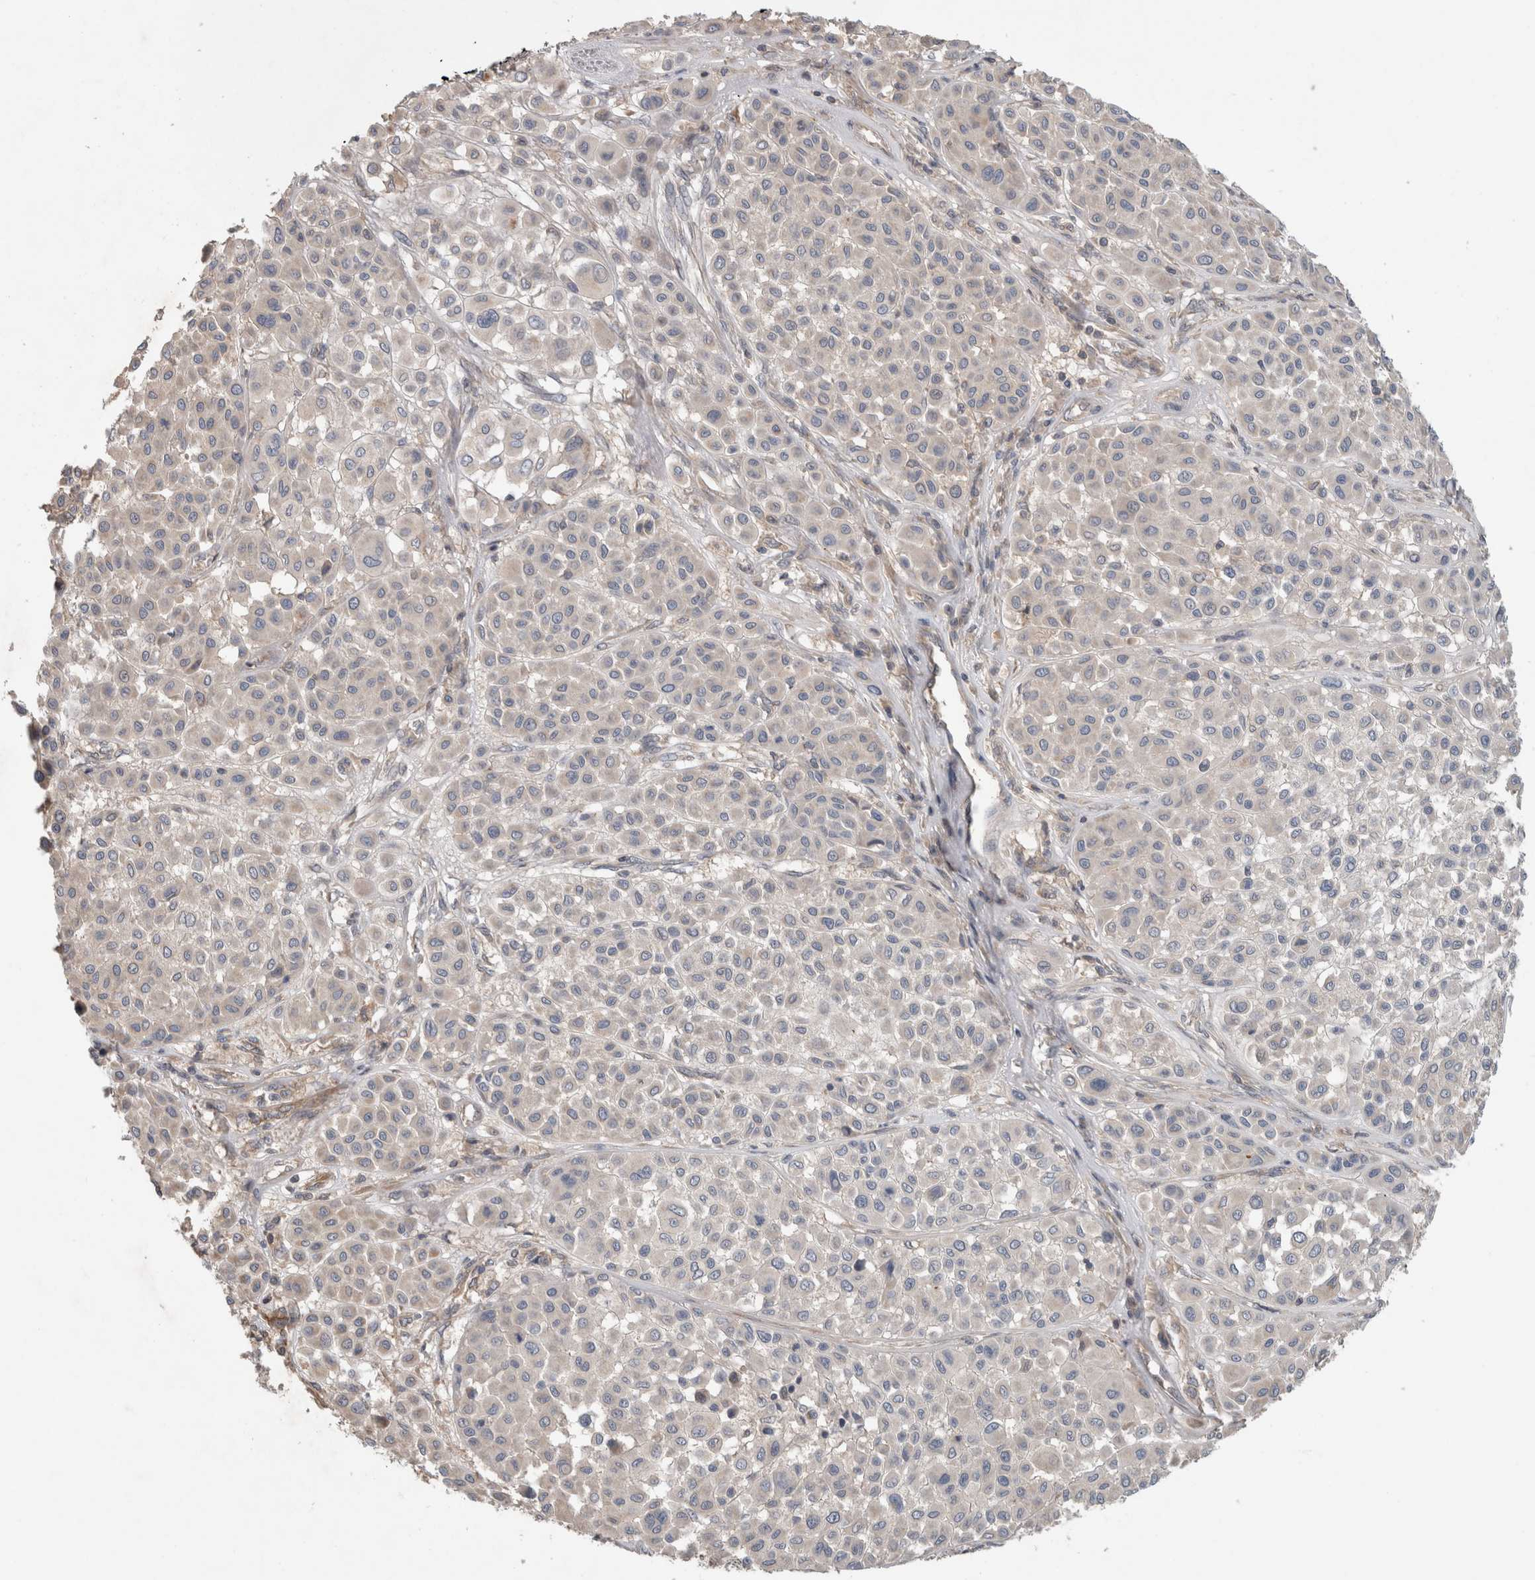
{"staining": {"intensity": "negative", "quantity": "none", "location": "none"}, "tissue": "melanoma", "cell_type": "Tumor cells", "image_type": "cancer", "snomed": [{"axis": "morphology", "description": "Malignant melanoma, Metastatic site"}, {"axis": "topography", "description": "Soft tissue"}], "caption": "An image of human melanoma is negative for staining in tumor cells. Nuclei are stained in blue.", "gene": "TARBP1", "patient": {"sex": "male", "age": 41}}